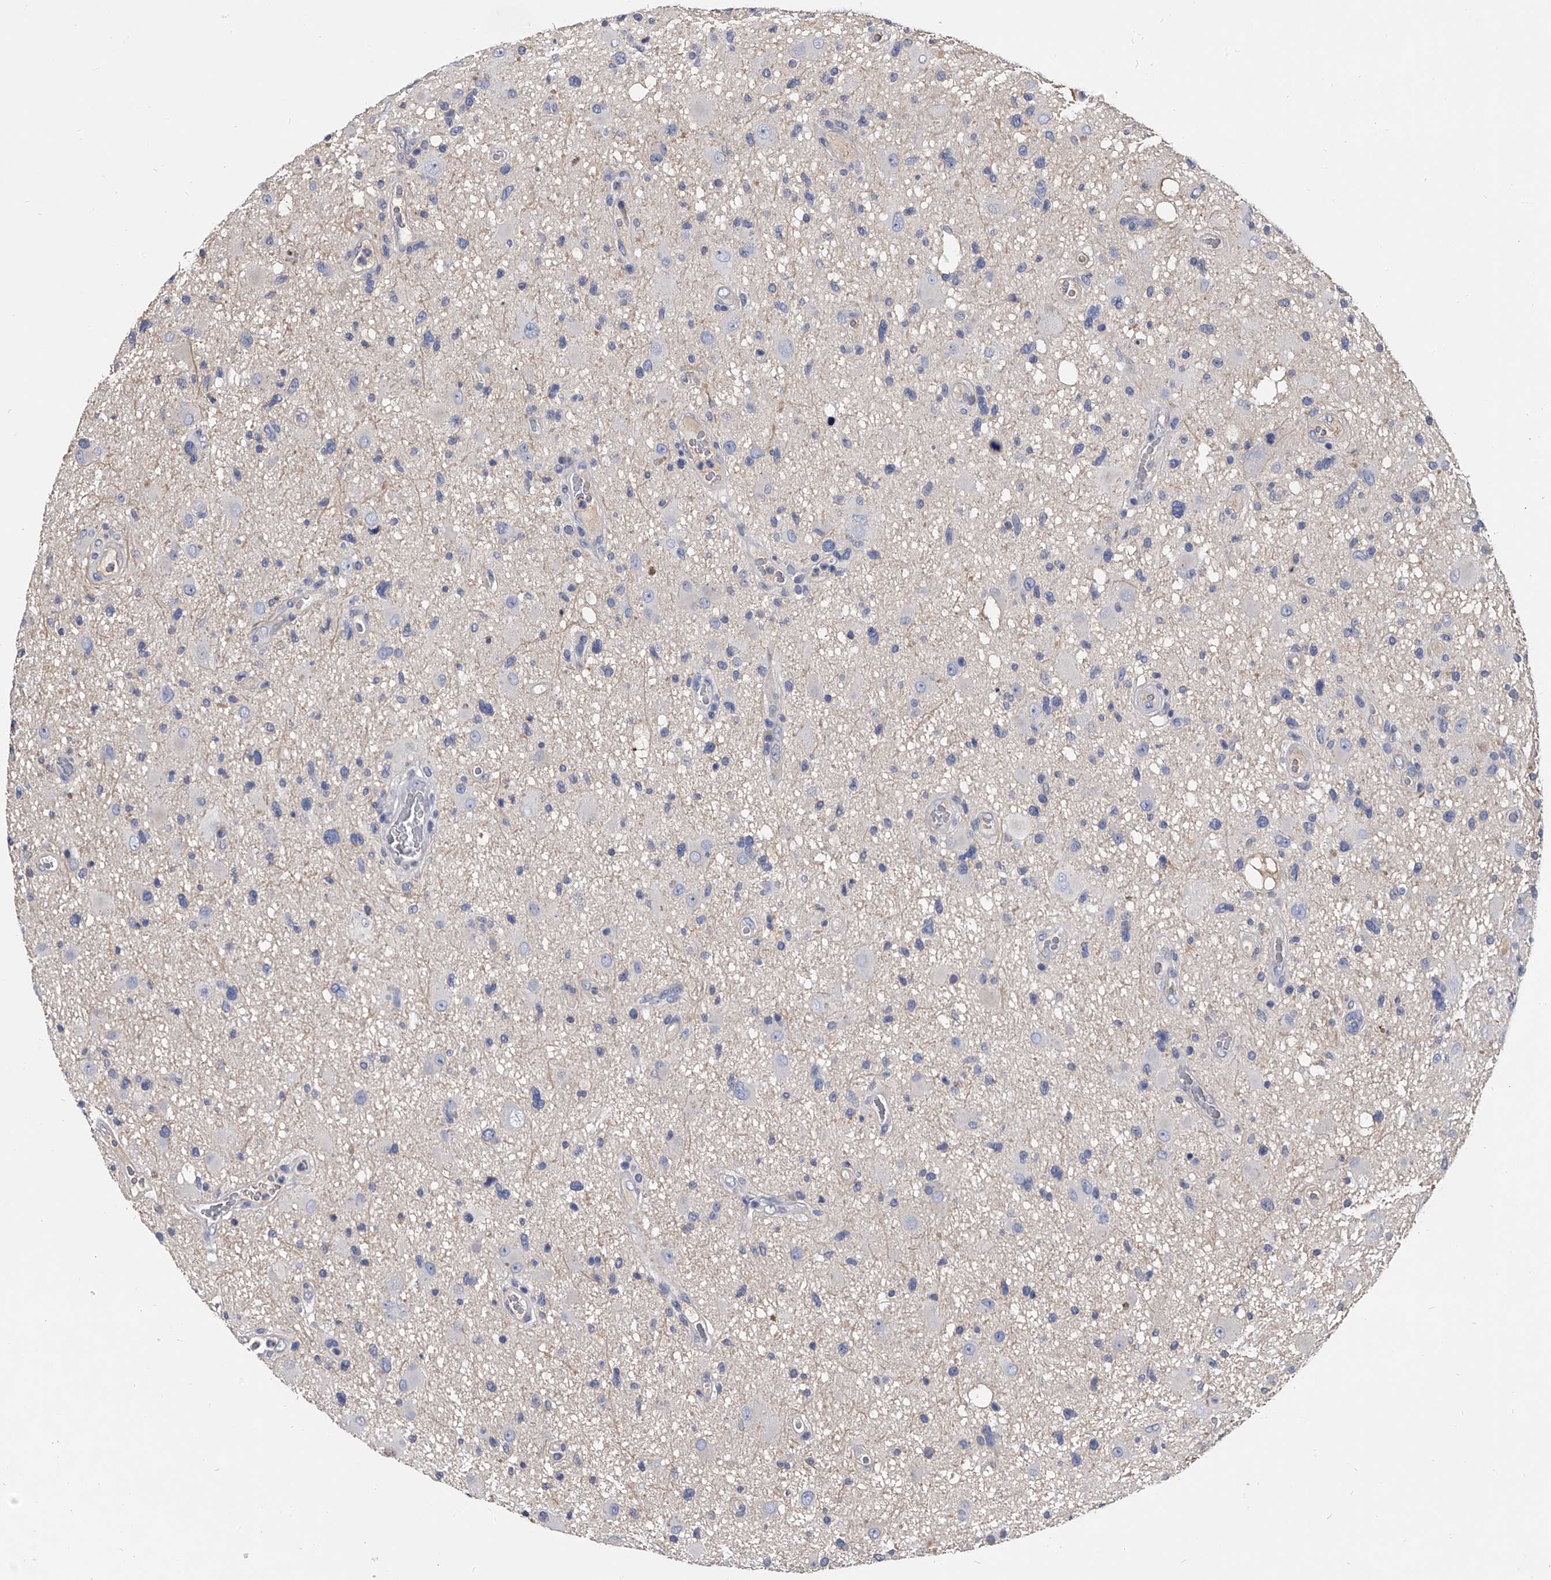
{"staining": {"intensity": "negative", "quantity": "none", "location": "none"}, "tissue": "glioma", "cell_type": "Tumor cells", "image_type": "cancer", "snomed": [{"axis": "morphology", "description": "Glioma, malignant, High grade"}, {"axis": "topography", "description": "Brain"}], "caption": "There is no significant expression in tumor cells of malignant glioma (high-grade).", "gene": "EFCAB7", "patient": {"sex": "male", "age": 33}}